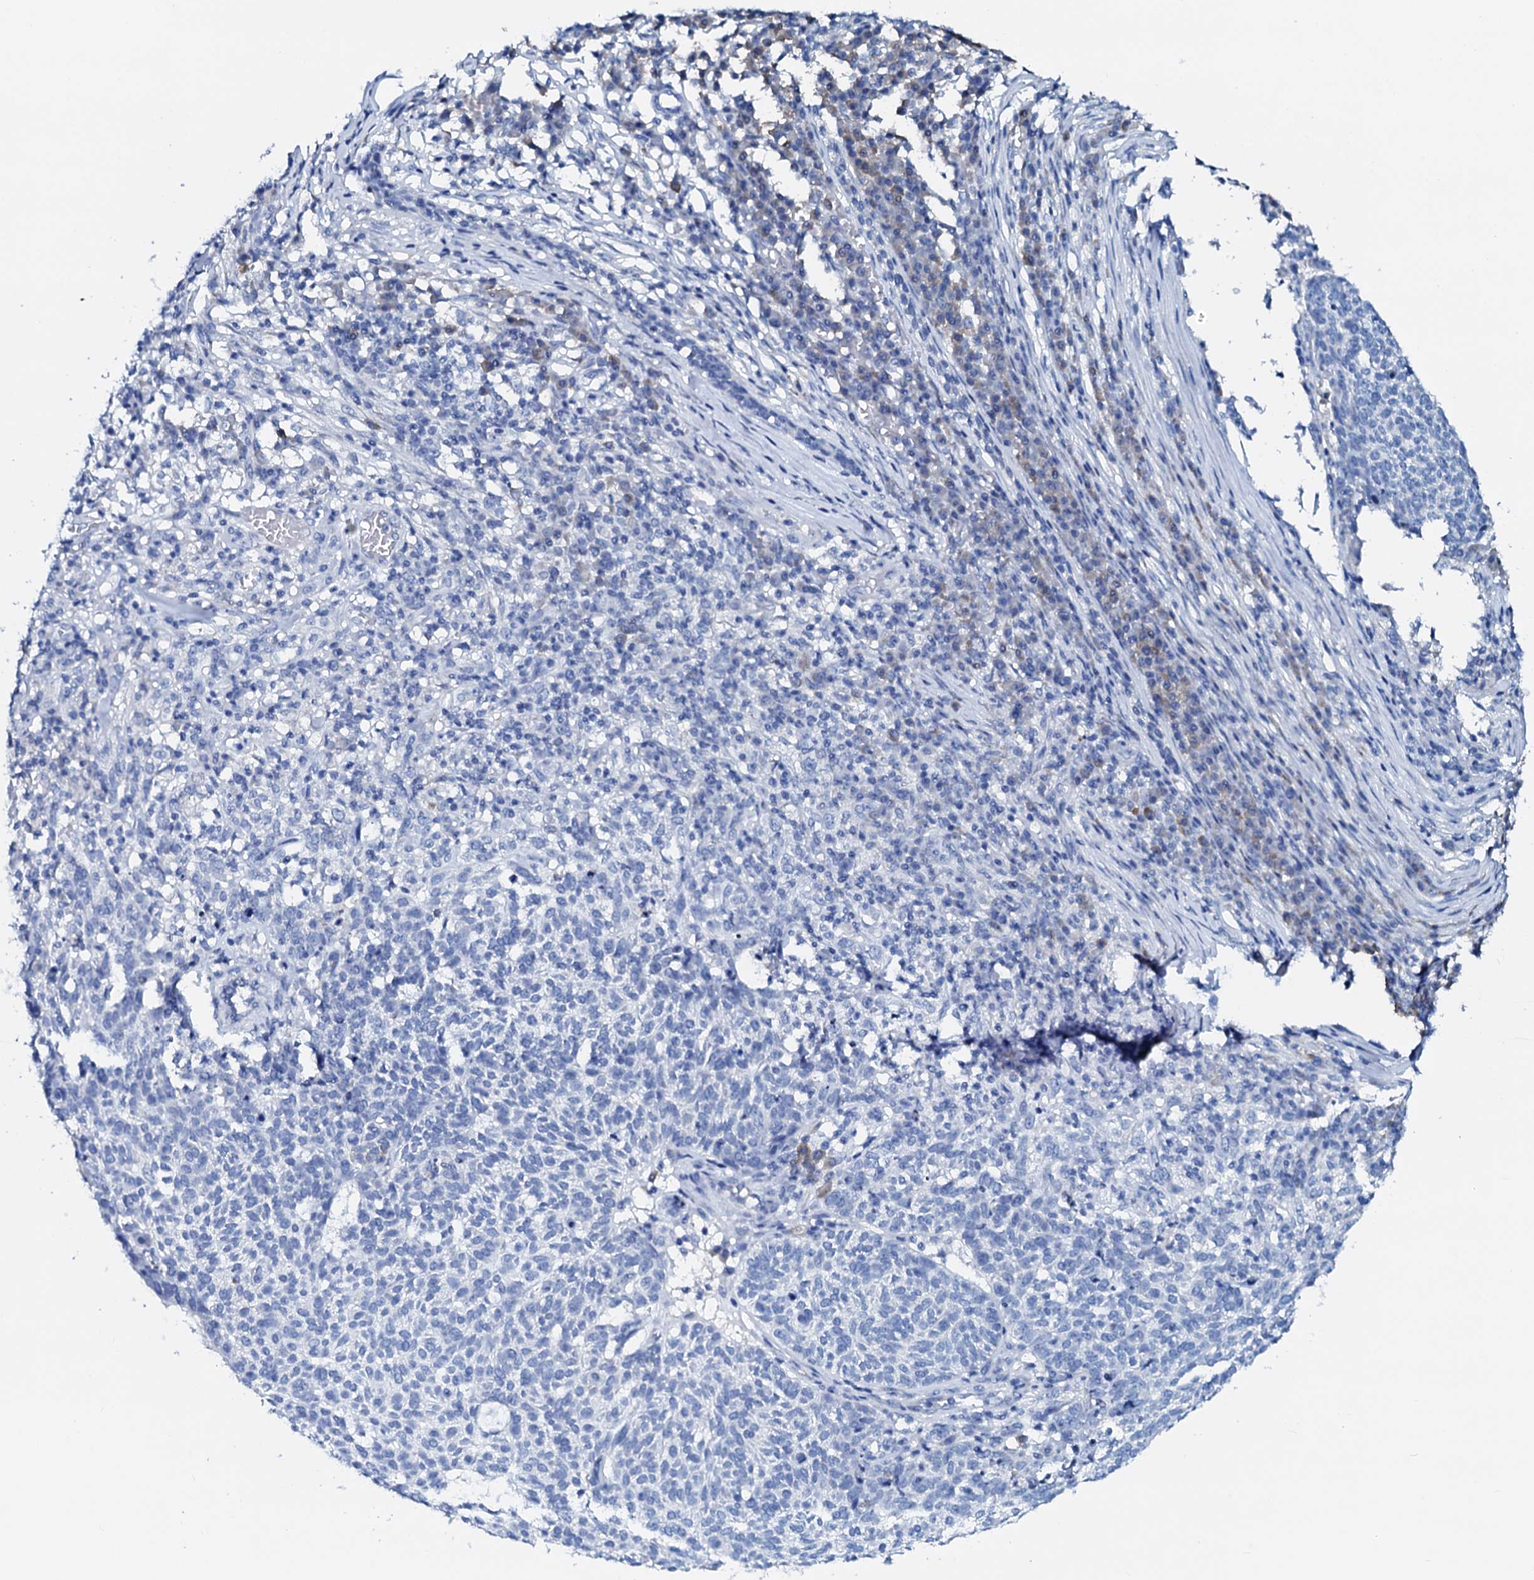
{"staining": {"intensity": "negative", "quantity": "none", "location": "none"}, "tissue": "skin cancer", "cell_type": "Tumor cells", "image_type": "cancer", "snomed": [{"axis": "morphology", "description": "Squamous cell carcinoma, NOS"}, {"axis": "topography", "description": "Skin"}], "caption": "Immunohistochemistry (IHC) of human skin cancer (squamous cell carcinoma) shows no expression in tumor cells.", "gene": "AMER2", "patient": {"sex": "female", "age": 90}}